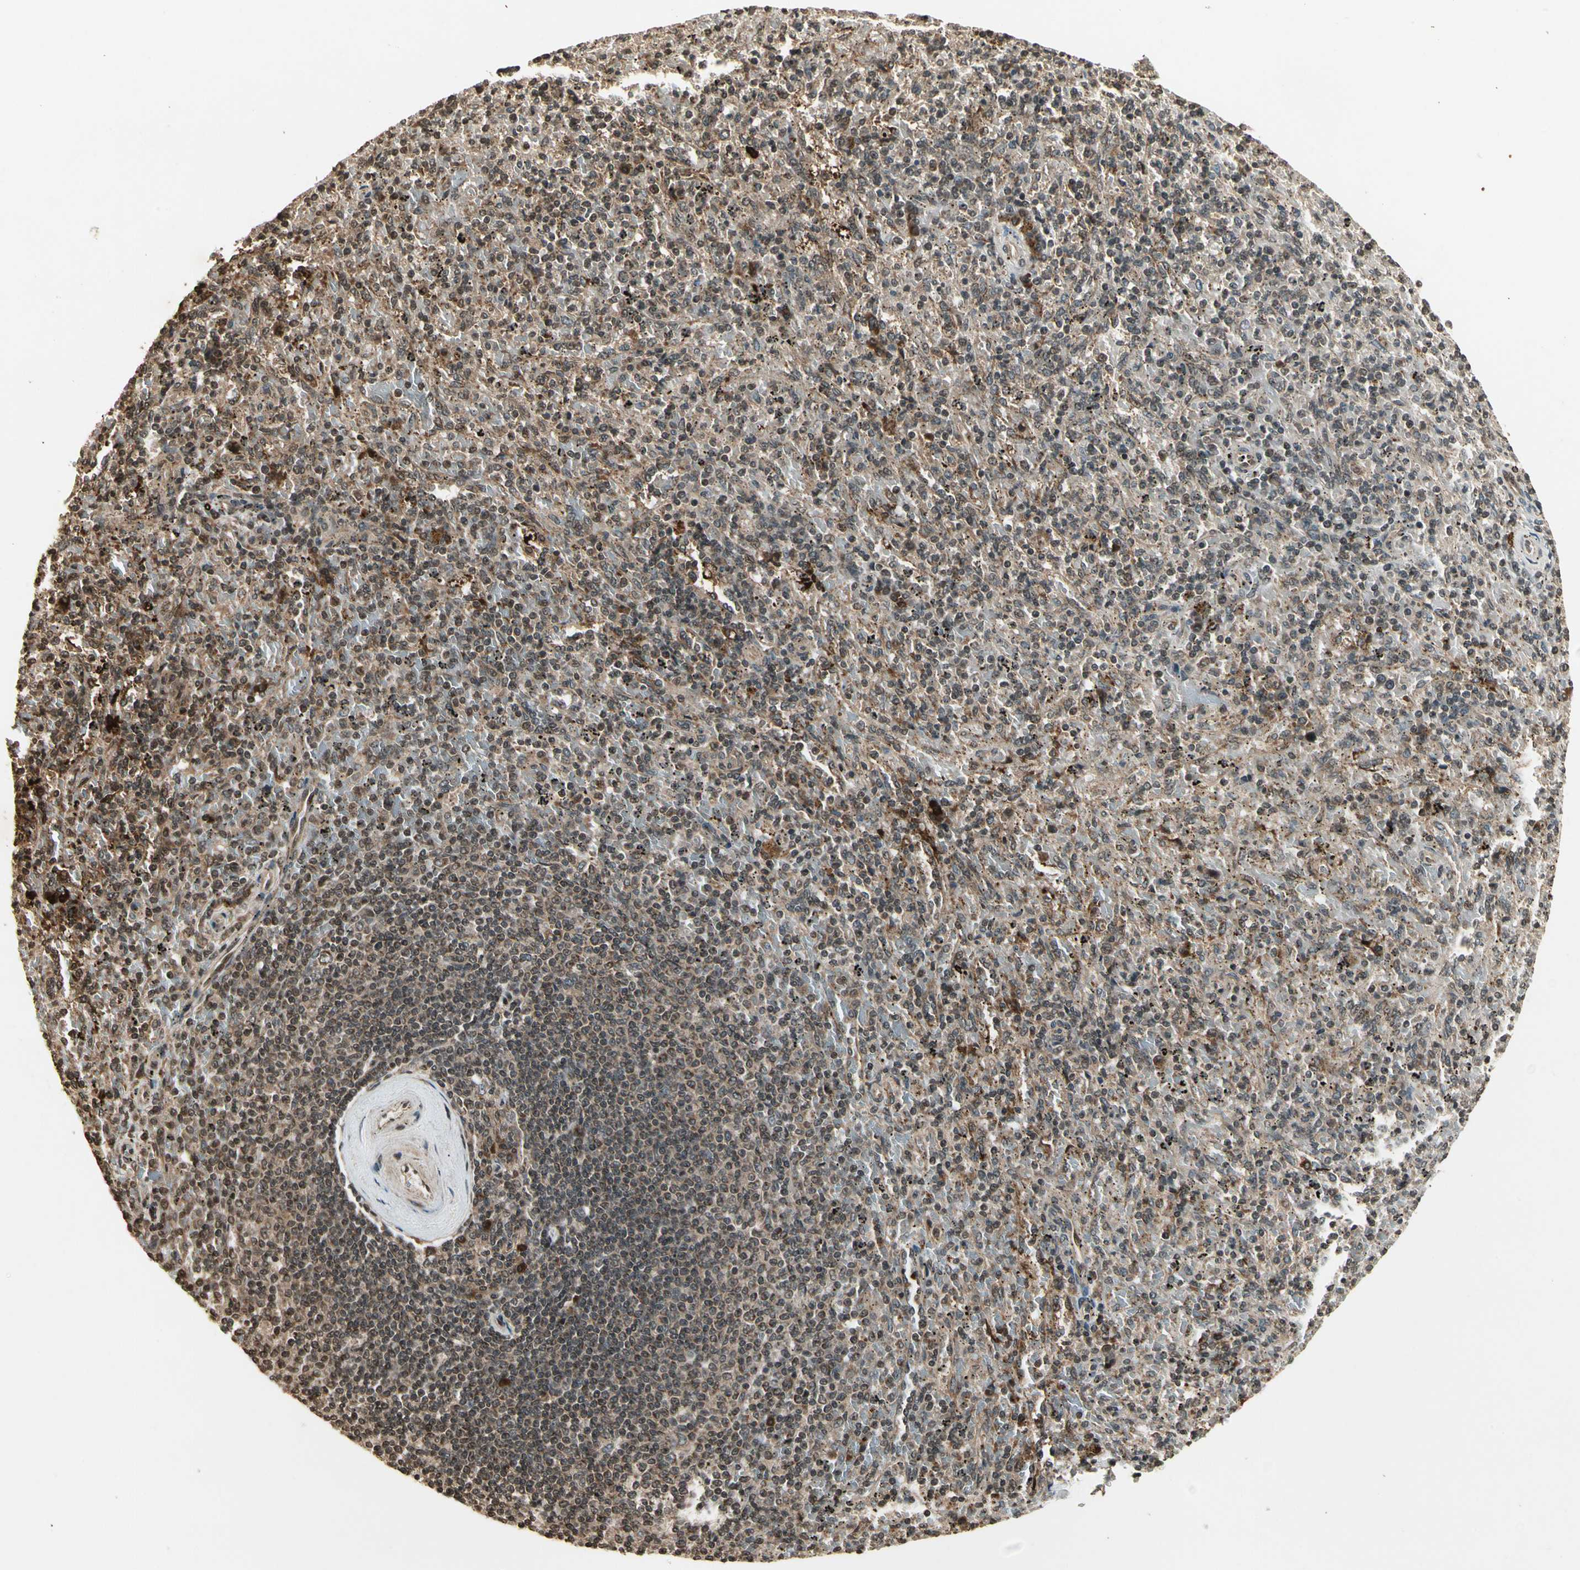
{"staining": {"intensity": "moderate", "quantity": "25%-75%", "location": "cytoplasmic/membranous,nuclear"}, "tissue": "spleen", "cell_type": "Cells in red pulp", "image_type": "normal", "snomed": [{"axis": "morphology", "description": "Normal tissue, NOS"}, {"axis": "topography", "description": "Spleen"}], "caption": "A micrograph showing moderate cytoplasmic/membranous,nuclear staining in about 25%-75% of cells in red pulp in benign spleen, as visualized by brown immunohistochemical staining.", "gene": "RFFL", "patient": {"sex": "female", "age": 43}}